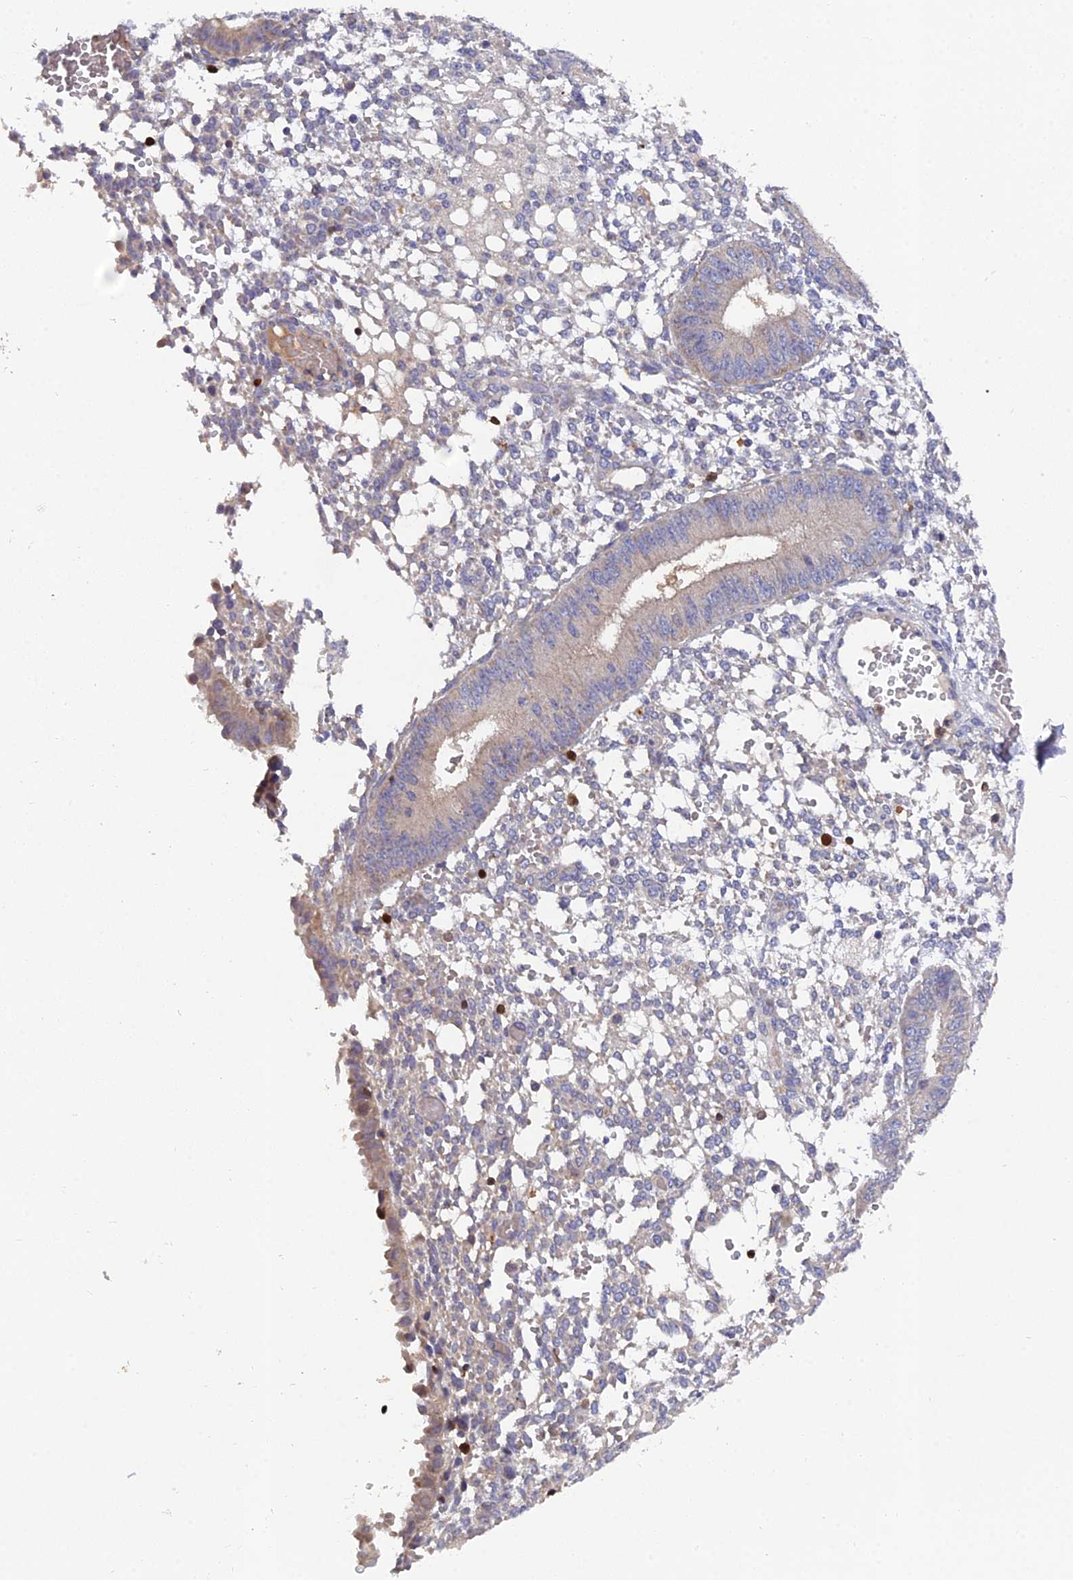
{"staining": {"intensity": "negative", "quantity": "none", "location": "none"}, "tissue": "endometrium", "cell_type": "Cells in endometrial stroma", "image_type": "normal", "snomed": [{"axis": "morphology", "description": "Normal tissue, NOS"}, {"axis": "topography", "description": "Endometrium"}], "caption": "Micrograph shows no protein positivity in cells in endometrial stroma of benign endometrium.", "gene": "GALK2", "patient": {"sex": "female", "age": 49}}